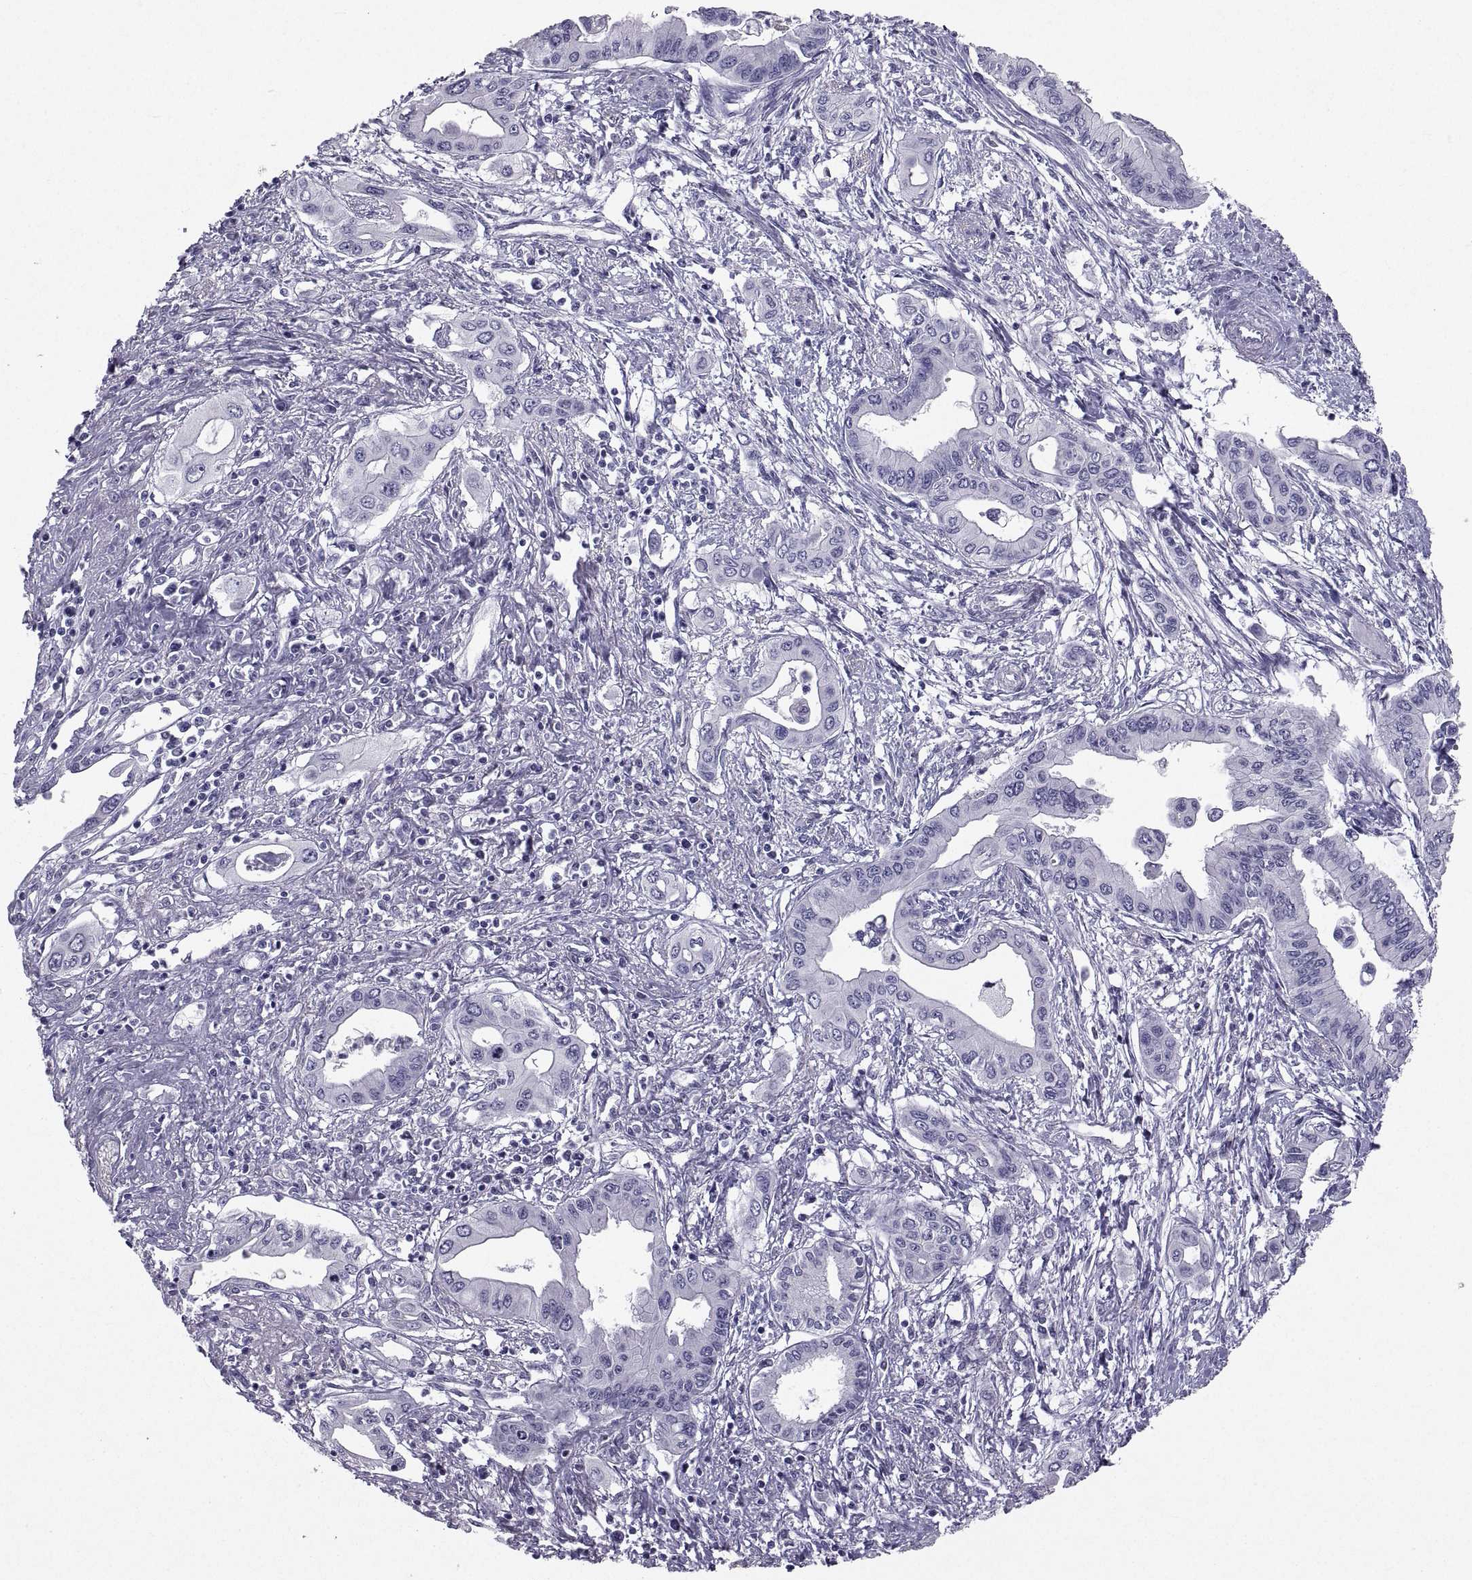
{"staining": {"intensity": "negative", "quantity": "none", "location": "none"}, "tissue": "pancreatic cancer", "cell_type": "Tumor cells", "image_type": "cancer", "snomed": [{"axis": "morphology", "description": "Adenocarcinoma, NOS"}, {"axis": "topography", "description": "Pancreas"}], "caption": "There is no significant staining in tumor cells of pancreatic adenocarcinoma.", "gene": "SOX21", "patient": {"sex": "female", "age": 62}}